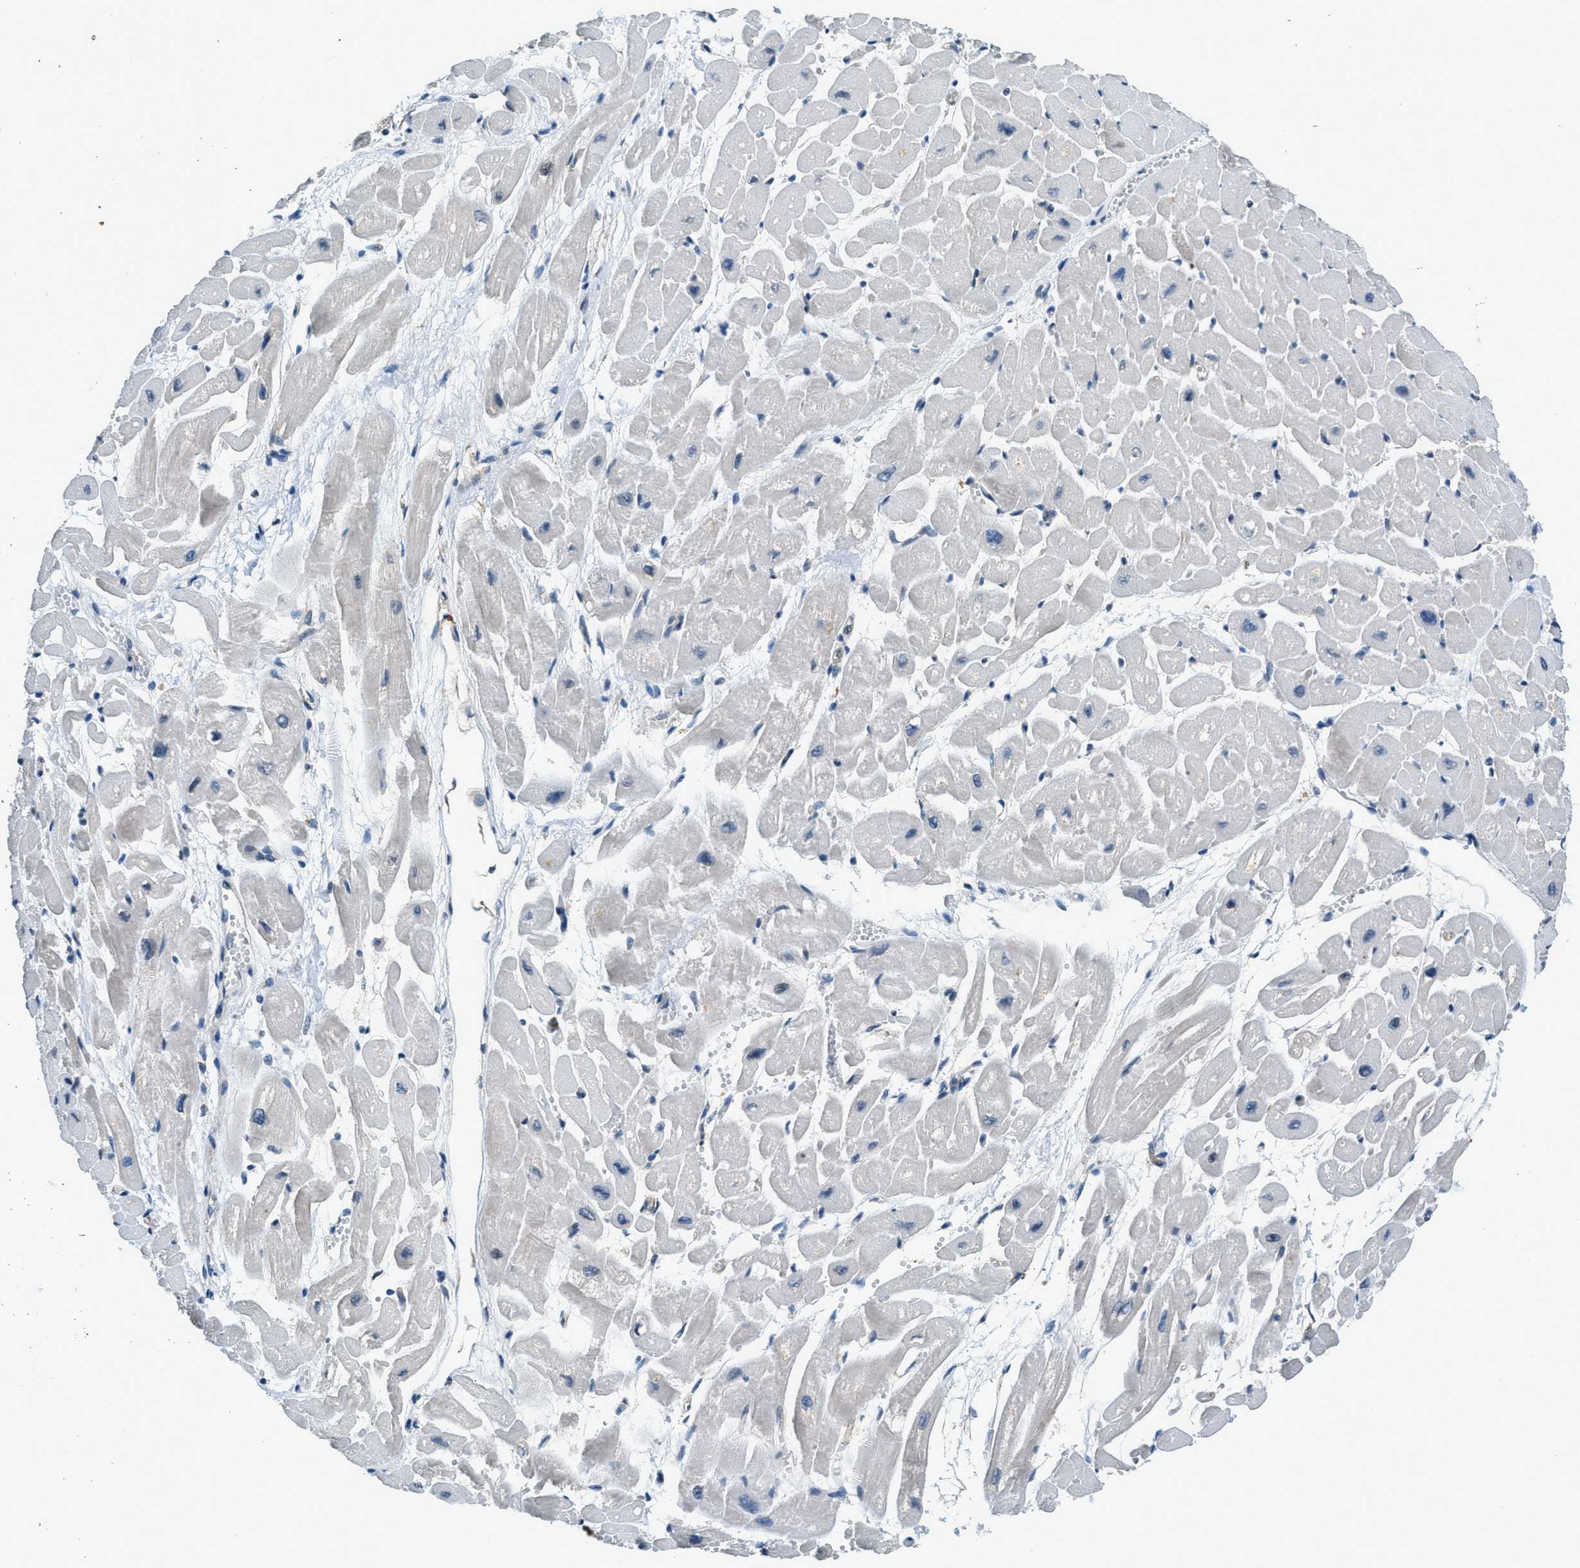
{"staining": {"intensity": "negative", "quantity": "none", "location": "none"}, "tissue": "heart muscle", "cell_type": "Cardiomyocytes", "image_type": "normal", "snomed": [{"axis": "morphology", "description": "Normal tissue, NOS"}, {"axis": "topography", "description": "Heart"}], "caption": "Cardiomyocytes show no significant protein staining in unremarkable heart muscle.", "gene": "HERC2", "patient": {"sex": "male", "age": 45}}